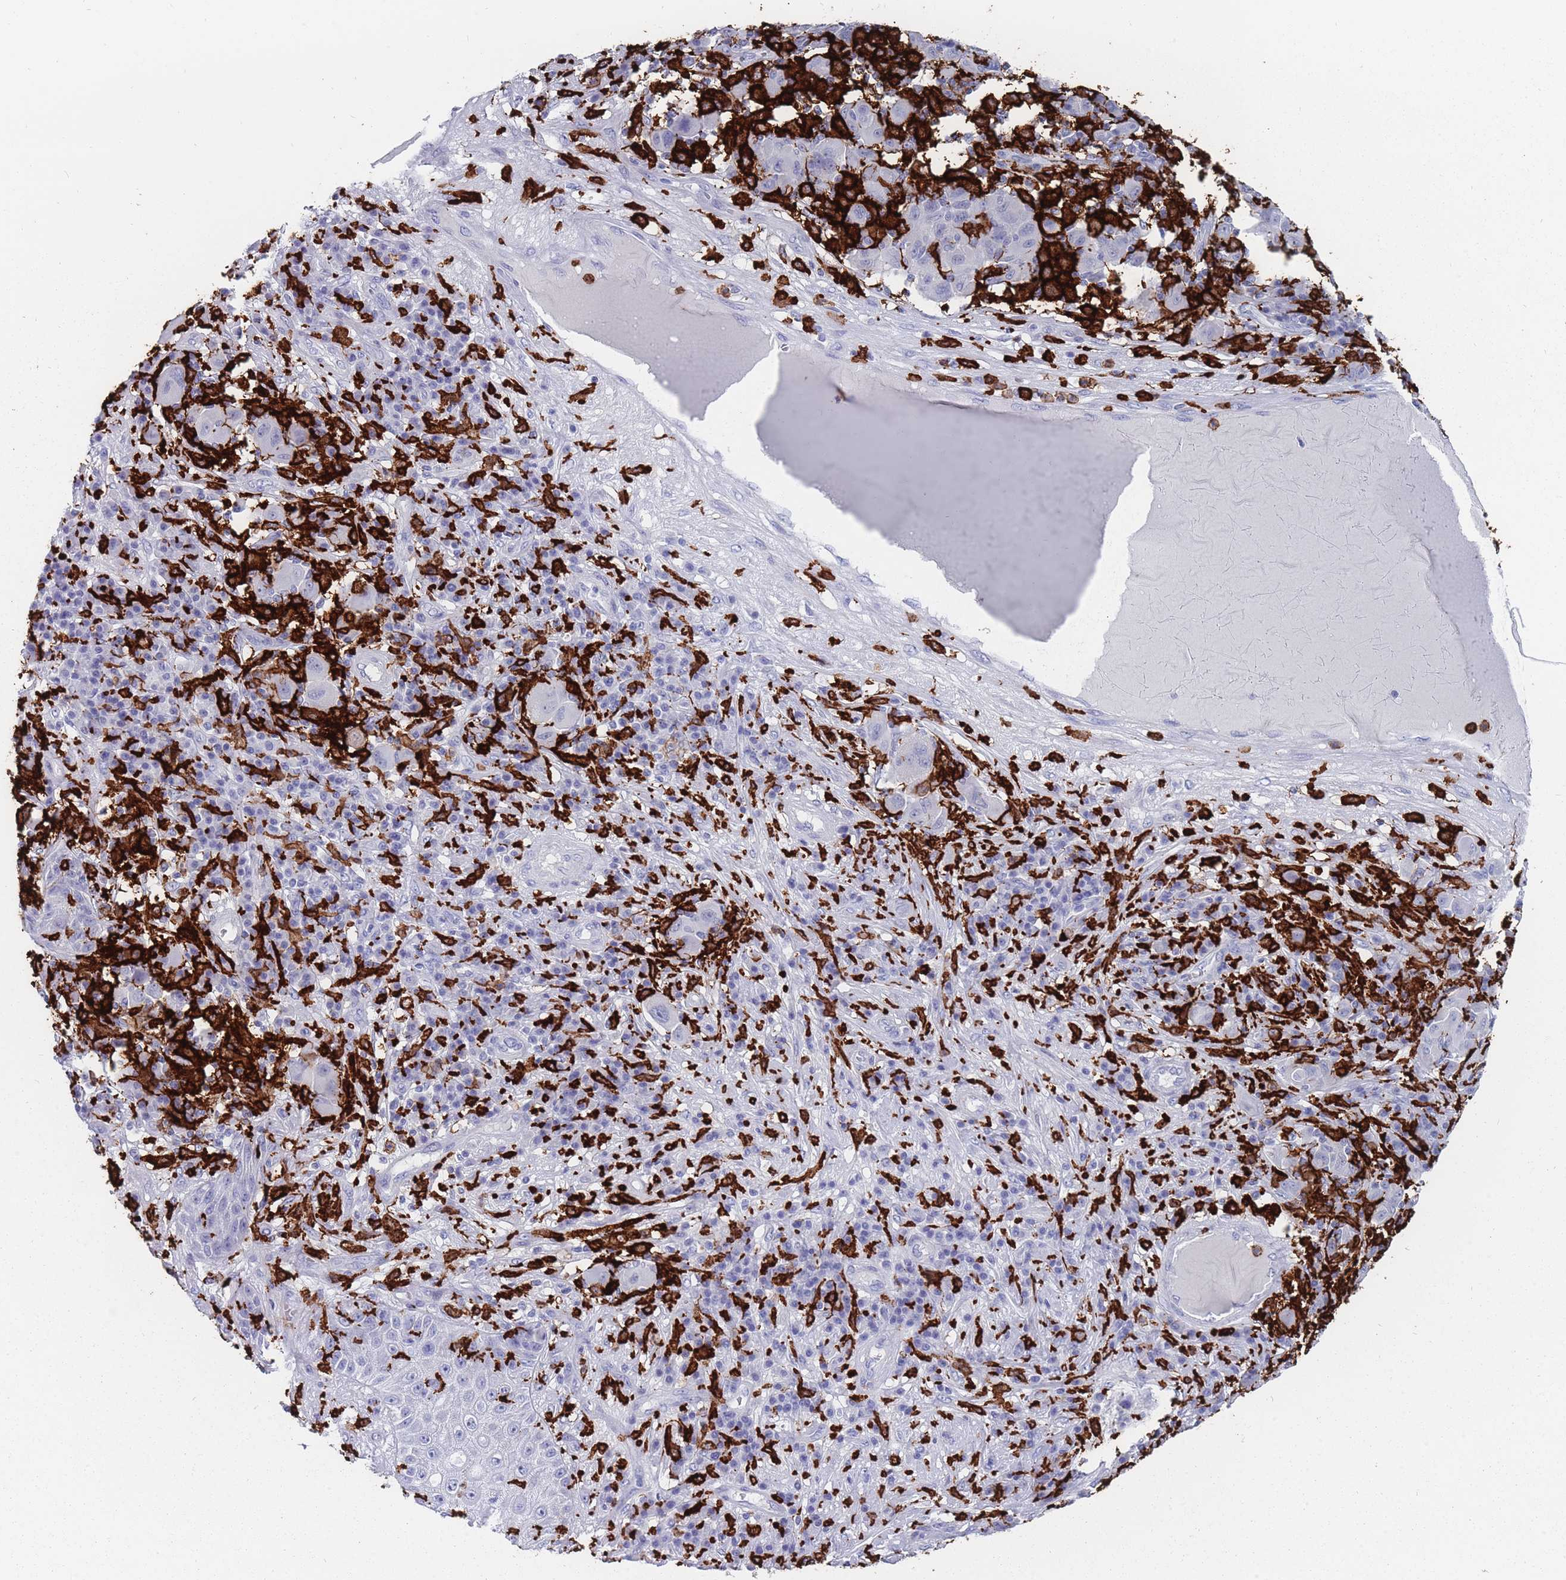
{"staining": {"intensity": "negative", "quantity": "none", "location": "none"}, "tissue": "melanoma", "cell_type": "Tumor cells", "image_type": "cancer", "snomed": [{"axis": "morphology", "description": "Malignant melanoma, NOS"}, {"axis": "topography", "description": "Skin"}], "caption": "An immunohistochemistry (IHC) micrograph of malignant melanoma is shown. There is no staining in tumor cells of malignant melanoma. (Stains: DAB IHC with hematoxylin counter stain, Microscopy: brightfield microscopy at high magnification).", "gene": "AIF1", "patient": {"sex": "male", "age": 53}}